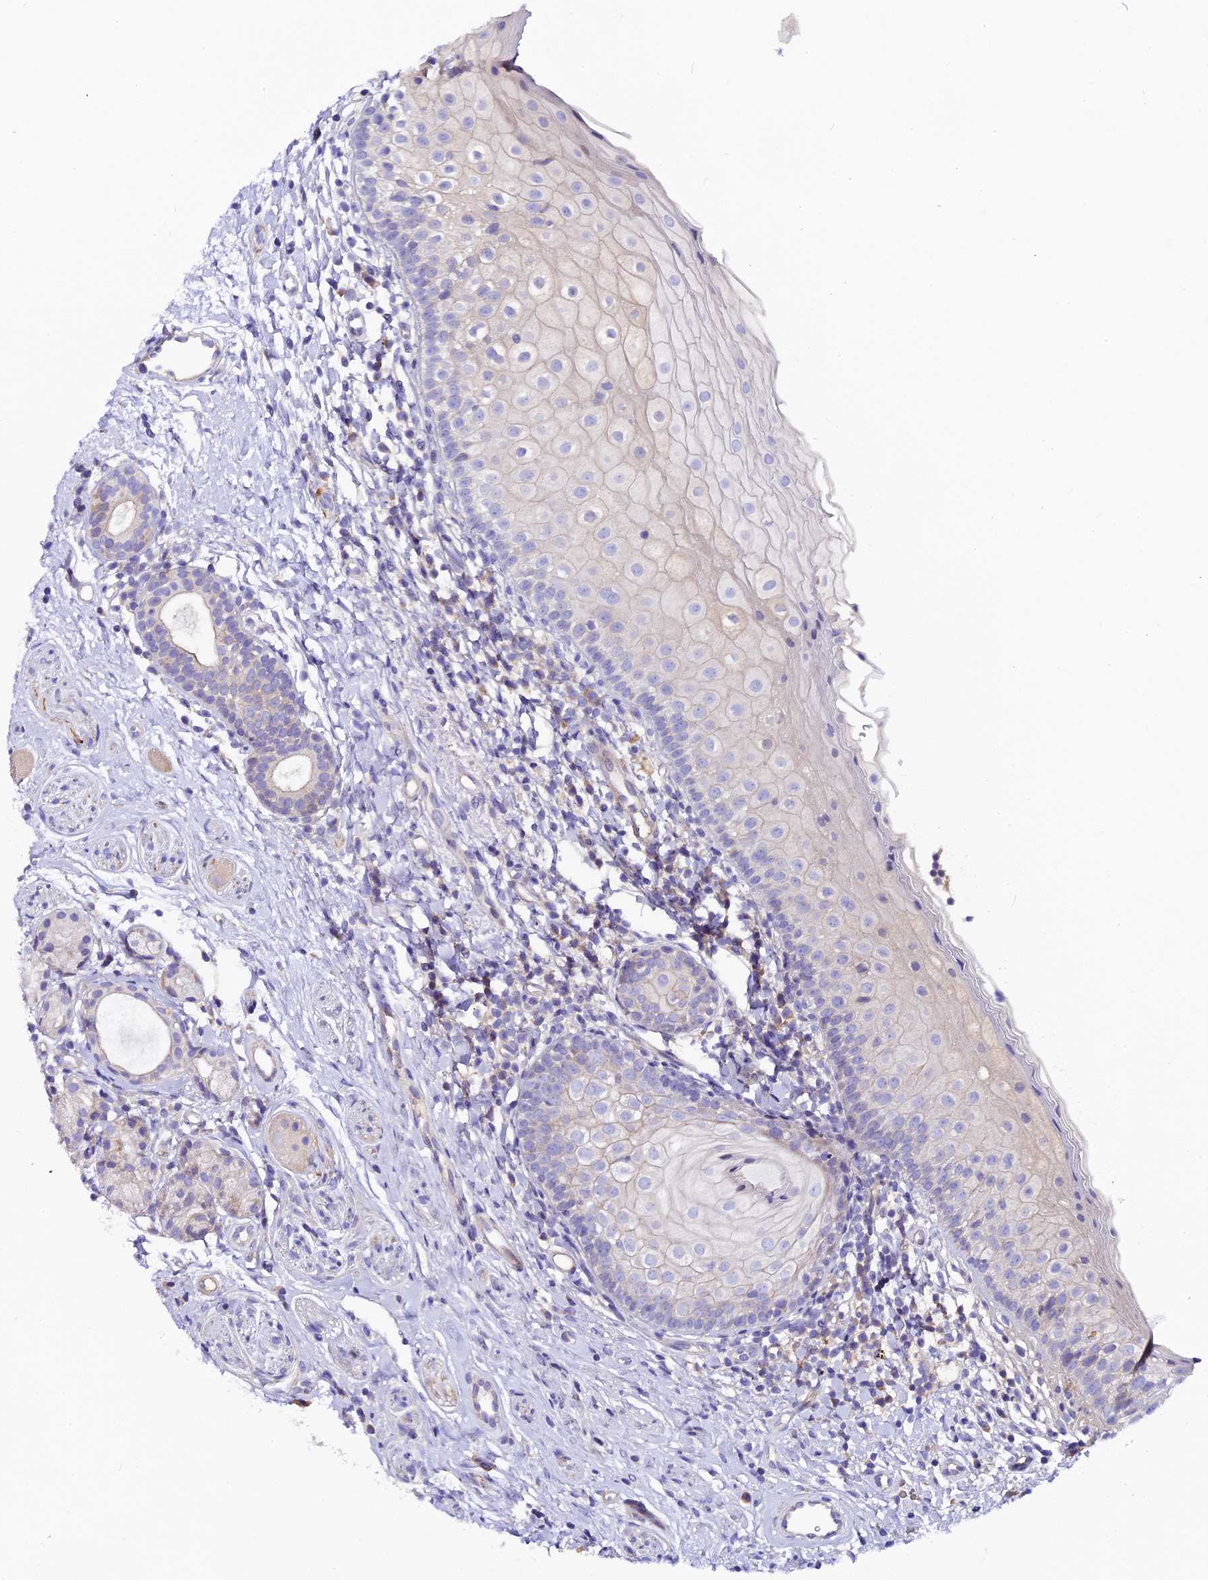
{"staining": {"intensity": "weak", "quantity": "<25%", "location": "cytoplasmic/membranous"}, "tissue": "oral mucosa", "cell_type": "Squamous epithelial cells", "image_type": "normal", "snomed": [{"axis": "morphology", "description": "Normal tissue, NOS"}, {"axis": "topography", "description": "Oral tissue"}], "caption": "Immunohistochemistry (IHC) histopathology image of benign oral mucosa: human oral mucosa stained with DAB displays no significant protein staining in squamous epithelial cells.", "gene": "PIGU", "patient": {"sex": "male", "age": 46}}